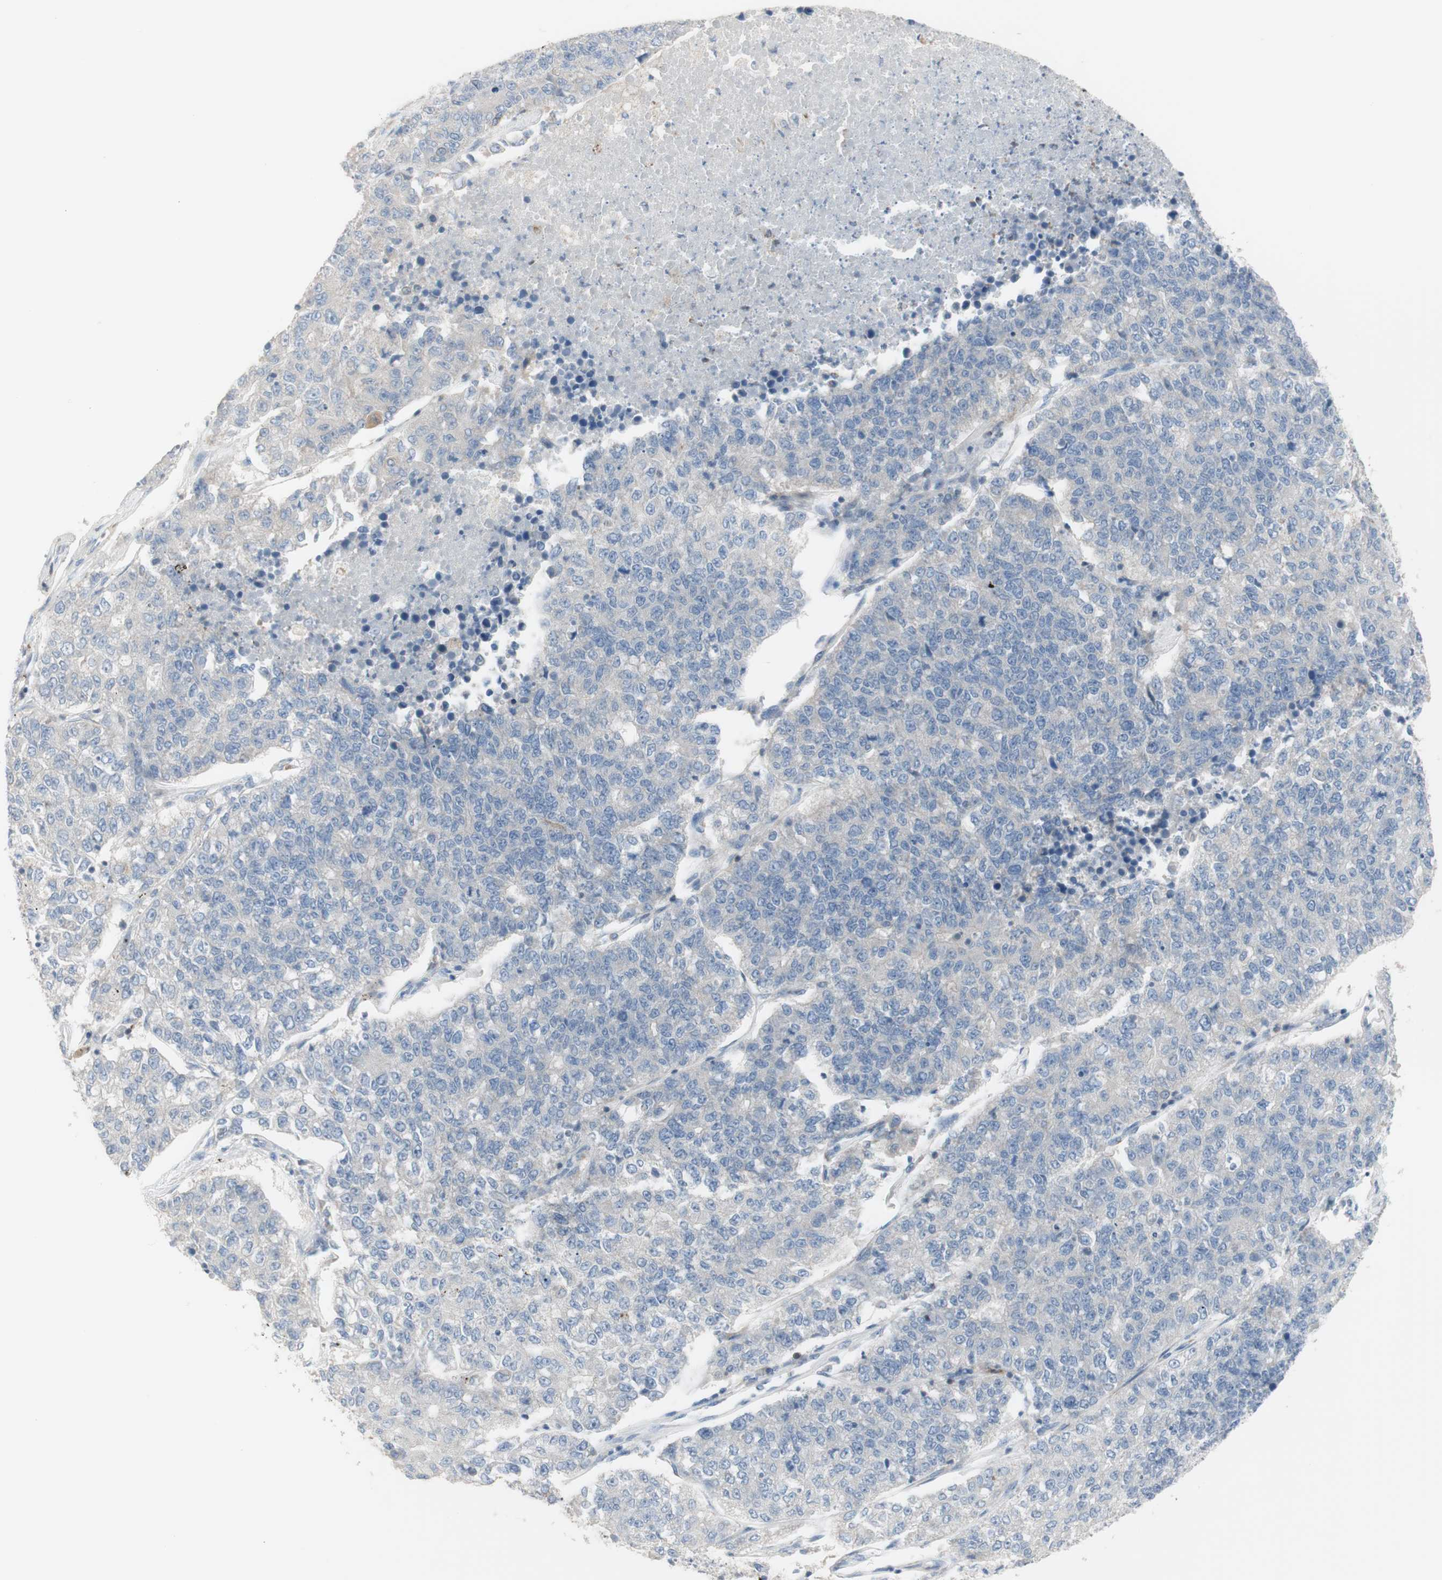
{"staining": {"intensity": "negative", "quantity": "none", "location": "none"}, "tissue": "lung cancer", "cell_type": "Tumor cells", "image_type": "cancer", "snomed": [{"axis": "morphology", "description": "Adenocarcinoma, NOS"}, {"axis": "topography", "description": "Lung"}], "caption": "Adenocarcinoma (lung) stained for a protein using immunohistochemistry (IHC) demonstrates no positivity tumor cells.", "gene": "C3orf52", "patient": {"sex": "male", "age": 49}}